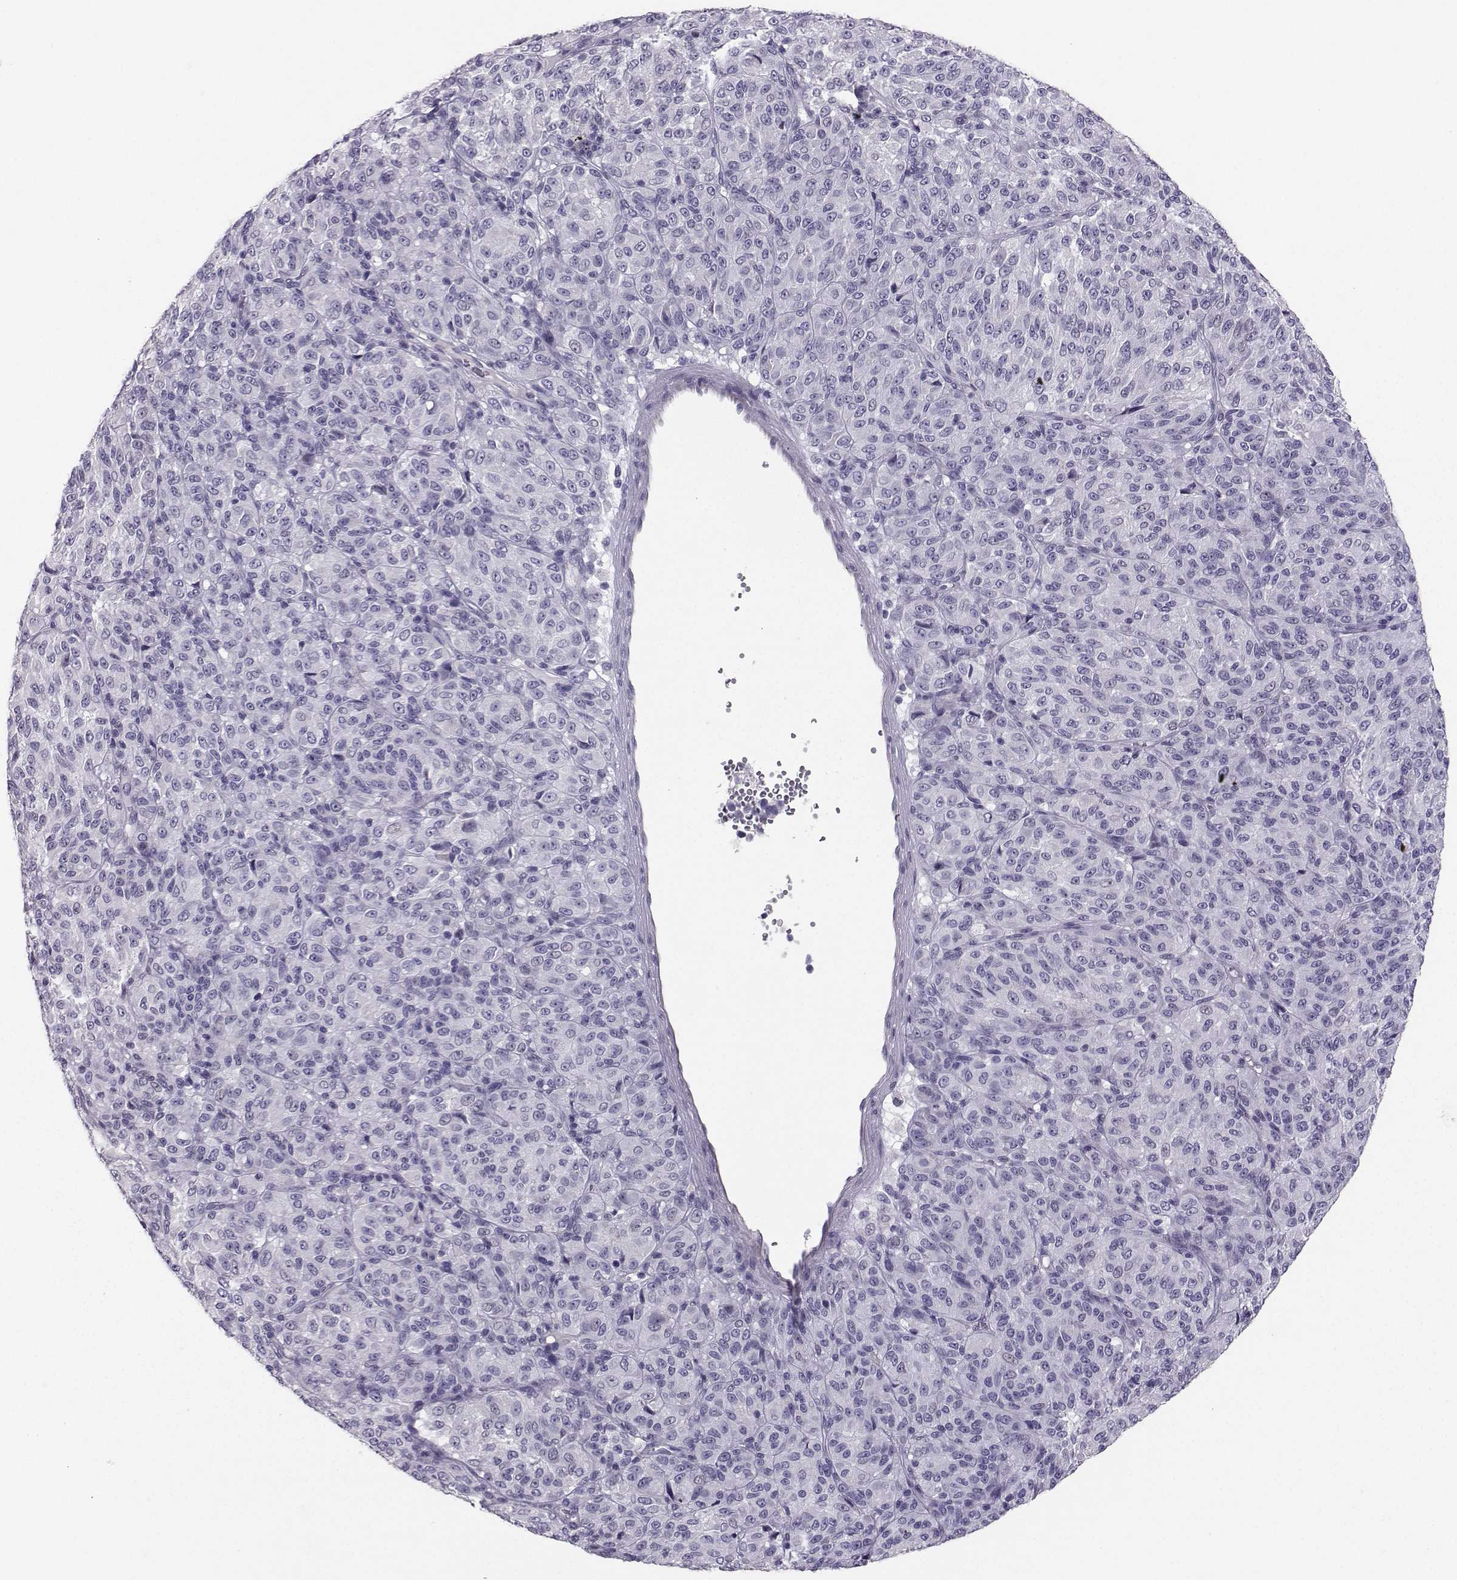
{"staining": {"intensity": "negative", "quantity": "none", "location": "none"}, "tissue": "melanoma", "cell_type": "Tumor cells", "image_type": "cancer", "snomed": [{"axis": "morphology", "description": "Malignant melanoma, Metastatic site"}, {"axis": "topography", "description": "Brain"}], "caption": "Histopathology image shows no protein expression in tumor cells of melanoma tissue.", "gene": "PKP2", "patient": {"sex": "female", "age": 56}}